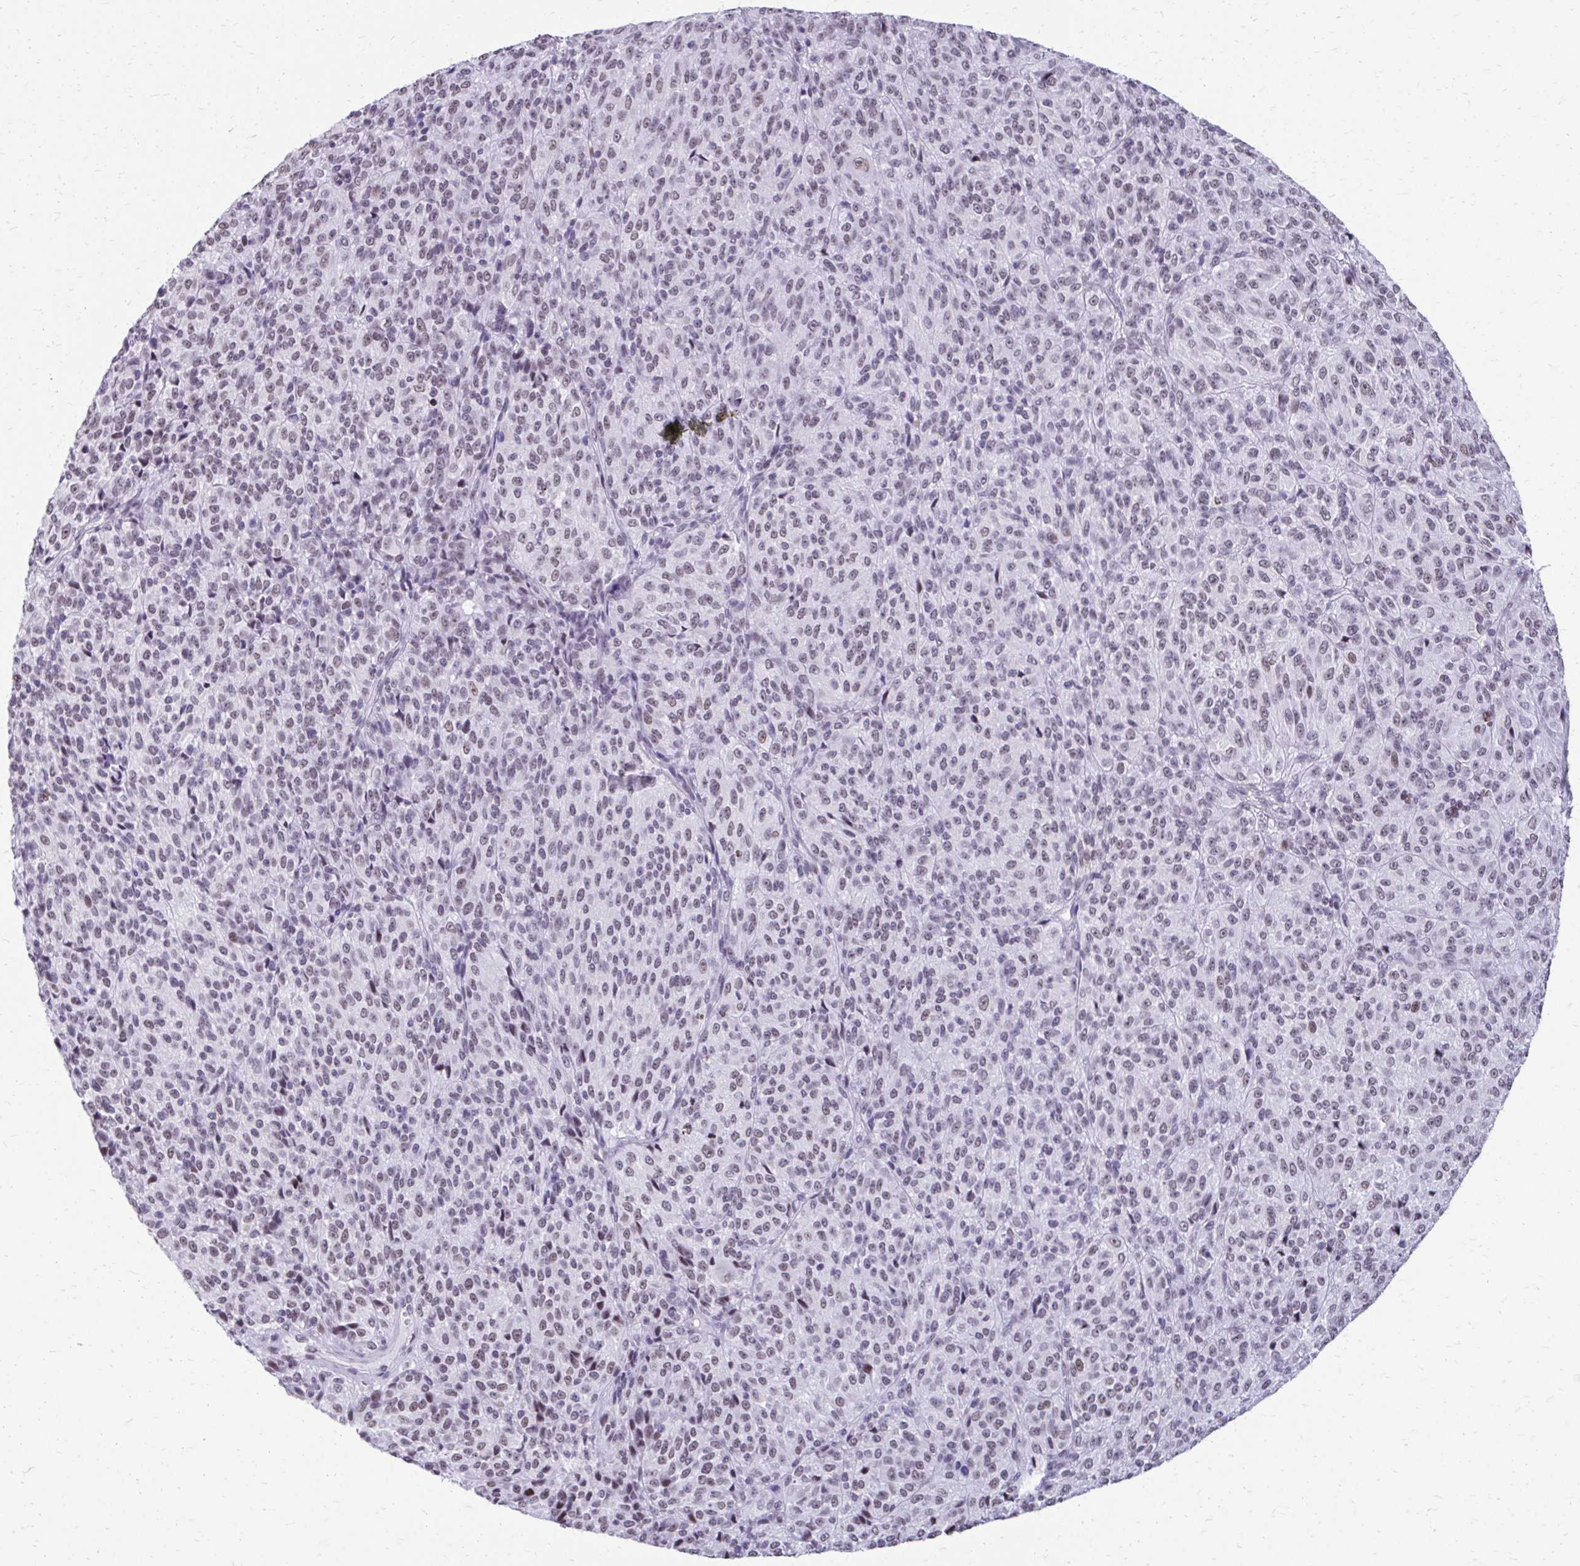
{"staining": {"intensity": "weak", "quantity": "25%-75%", "location": "nuclear"}, "tissue": "melanoma", "cell_type": "Tumor cells", "image_type": "cancer", "snomed": [{"axis": "morphology", "description": "Malignant melanoma, Metastatic site"}, {"axis": "topography", "description": "Brain"}], "caption": "IHC photomicrograph of human malignant melanoma (metastatic site) stained for a protein (brown), which displays low levels of weak nuclear positivity in about 25%-75% of tumor cells.", "gene": "SS18", "patient": {"sex": "female", "age": 56}}